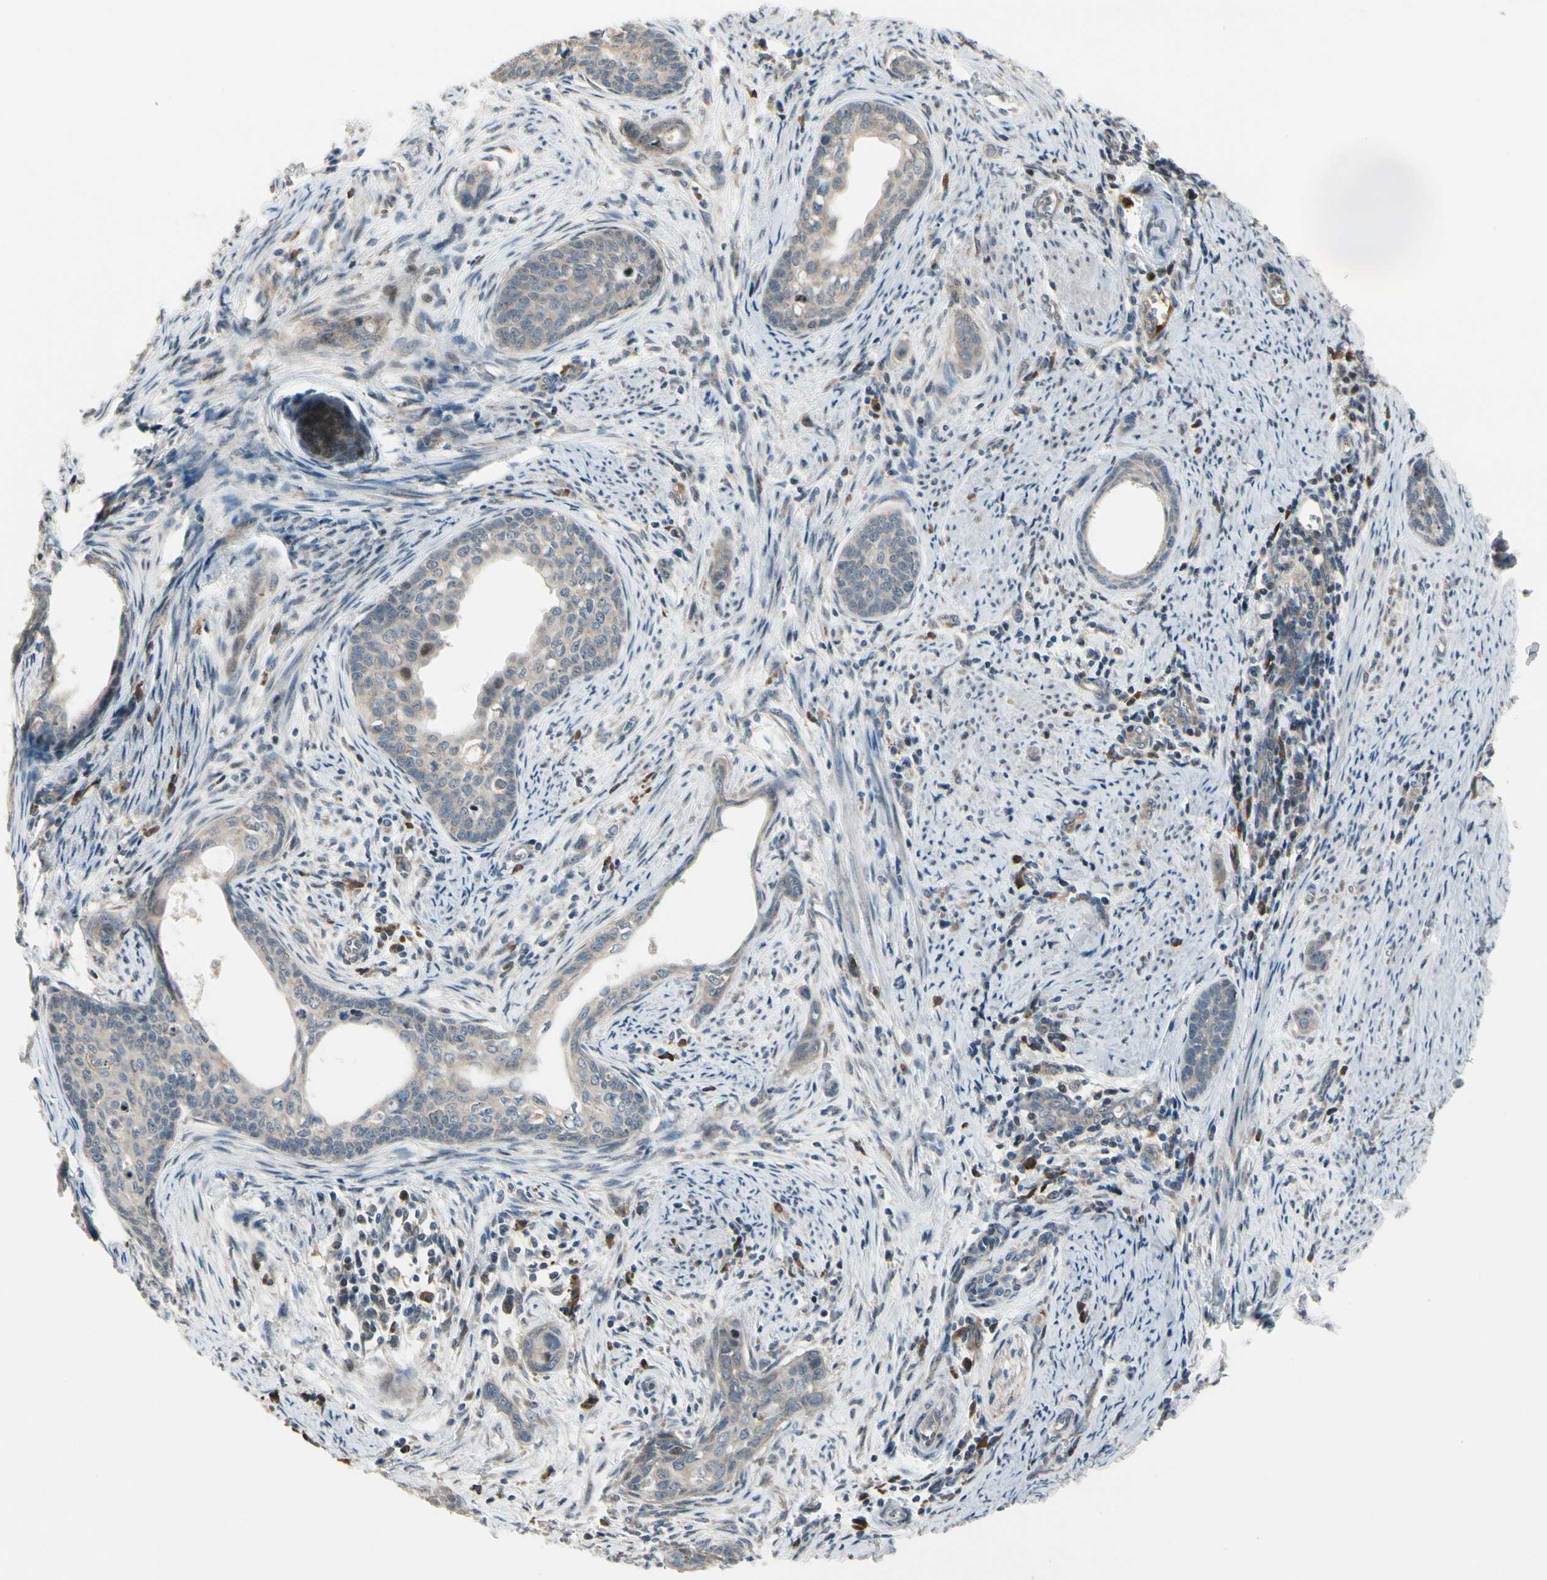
{"staining": {"intensity": "weak", "quantity": "<25%", "location": "cytoplasmic/membranous"}, "tissue": "cervical cancer", "cell_type": "Tumor cells", "image_type": "cancer", "snomed": [{"axis": "morphology", "description": "Squamous cell carcinoma, NOS"}, {"axis": "topography", "description": "Cervix"}], "caption": "Immunohistochemistry (IHC) photomicrograph of neoplastic tissue: human cervical cancer (squamous cell carcinoma) stained with DAB displays no significant protein expression in tumor cells.", "gene": "SNX29", "patient": {"sex": "female", "age": 33}}